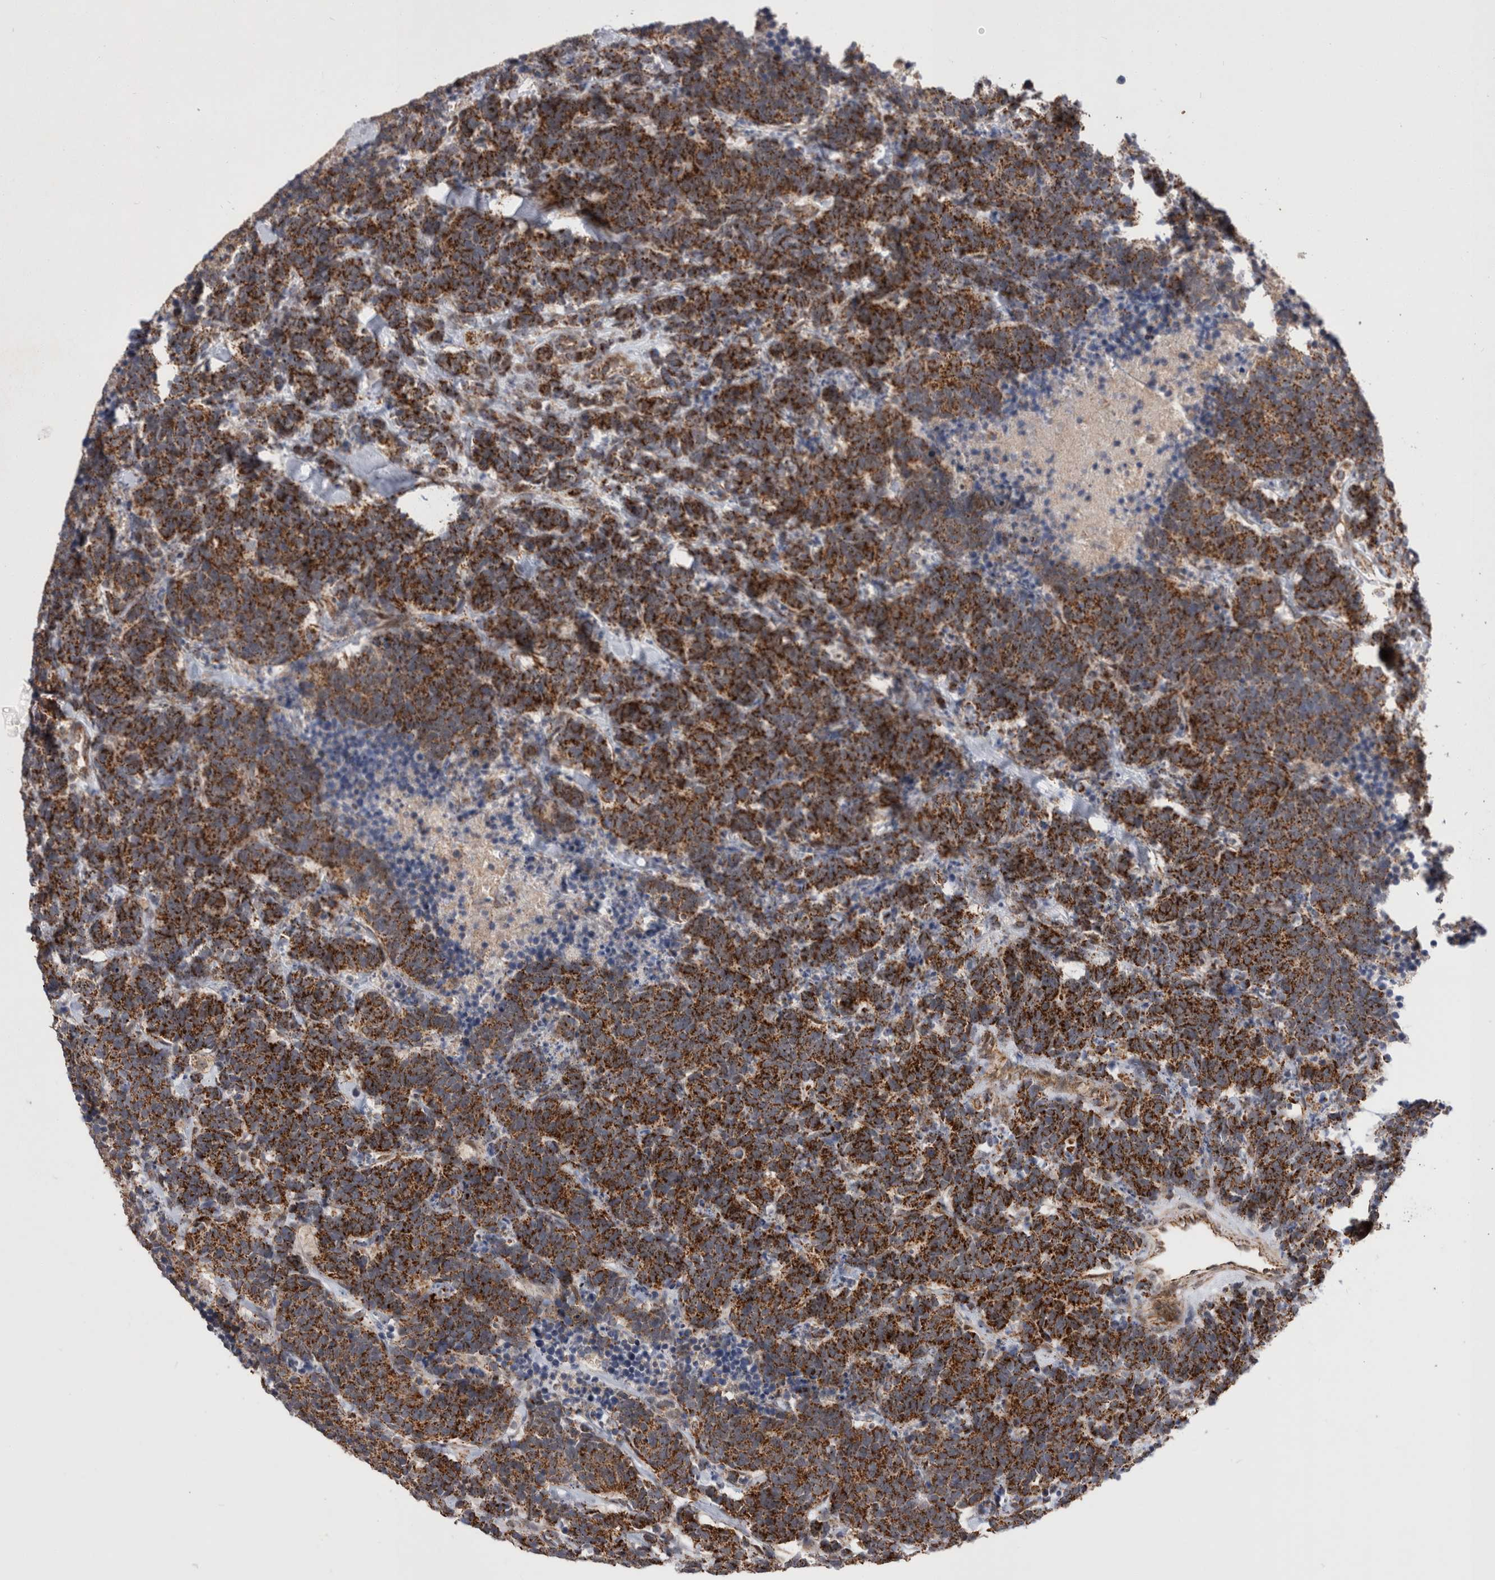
{"staining": {"intensity": "strong", "quantity": ">75%", "location": "cytoplasmic/membranous"}, "tissue": "carcinoid", "cell_type": "Tumor cells", "image_type": "cancer", "snomed": [{"axis": "morphology", "description": "Carcinoma, NOS"}, {"axis": "morphology", "description": "Carcinoid, malignant, NOS"}, {"axis": "topography", "description": "Urinary bladder"}], "caption": "Immunohistochemistry micrograph of neoplastic tissue: carcinoid (malignant) stained using immunohistochemistry (IHC) reveals high levels of strong protein expression localized specifically in the cytoplasmic/membranous of tumor cells, appearing as a cytoplasmic/membranous brown color.", "gene": "MRPL37", "patient": {"sex": "male", "age": 57}}